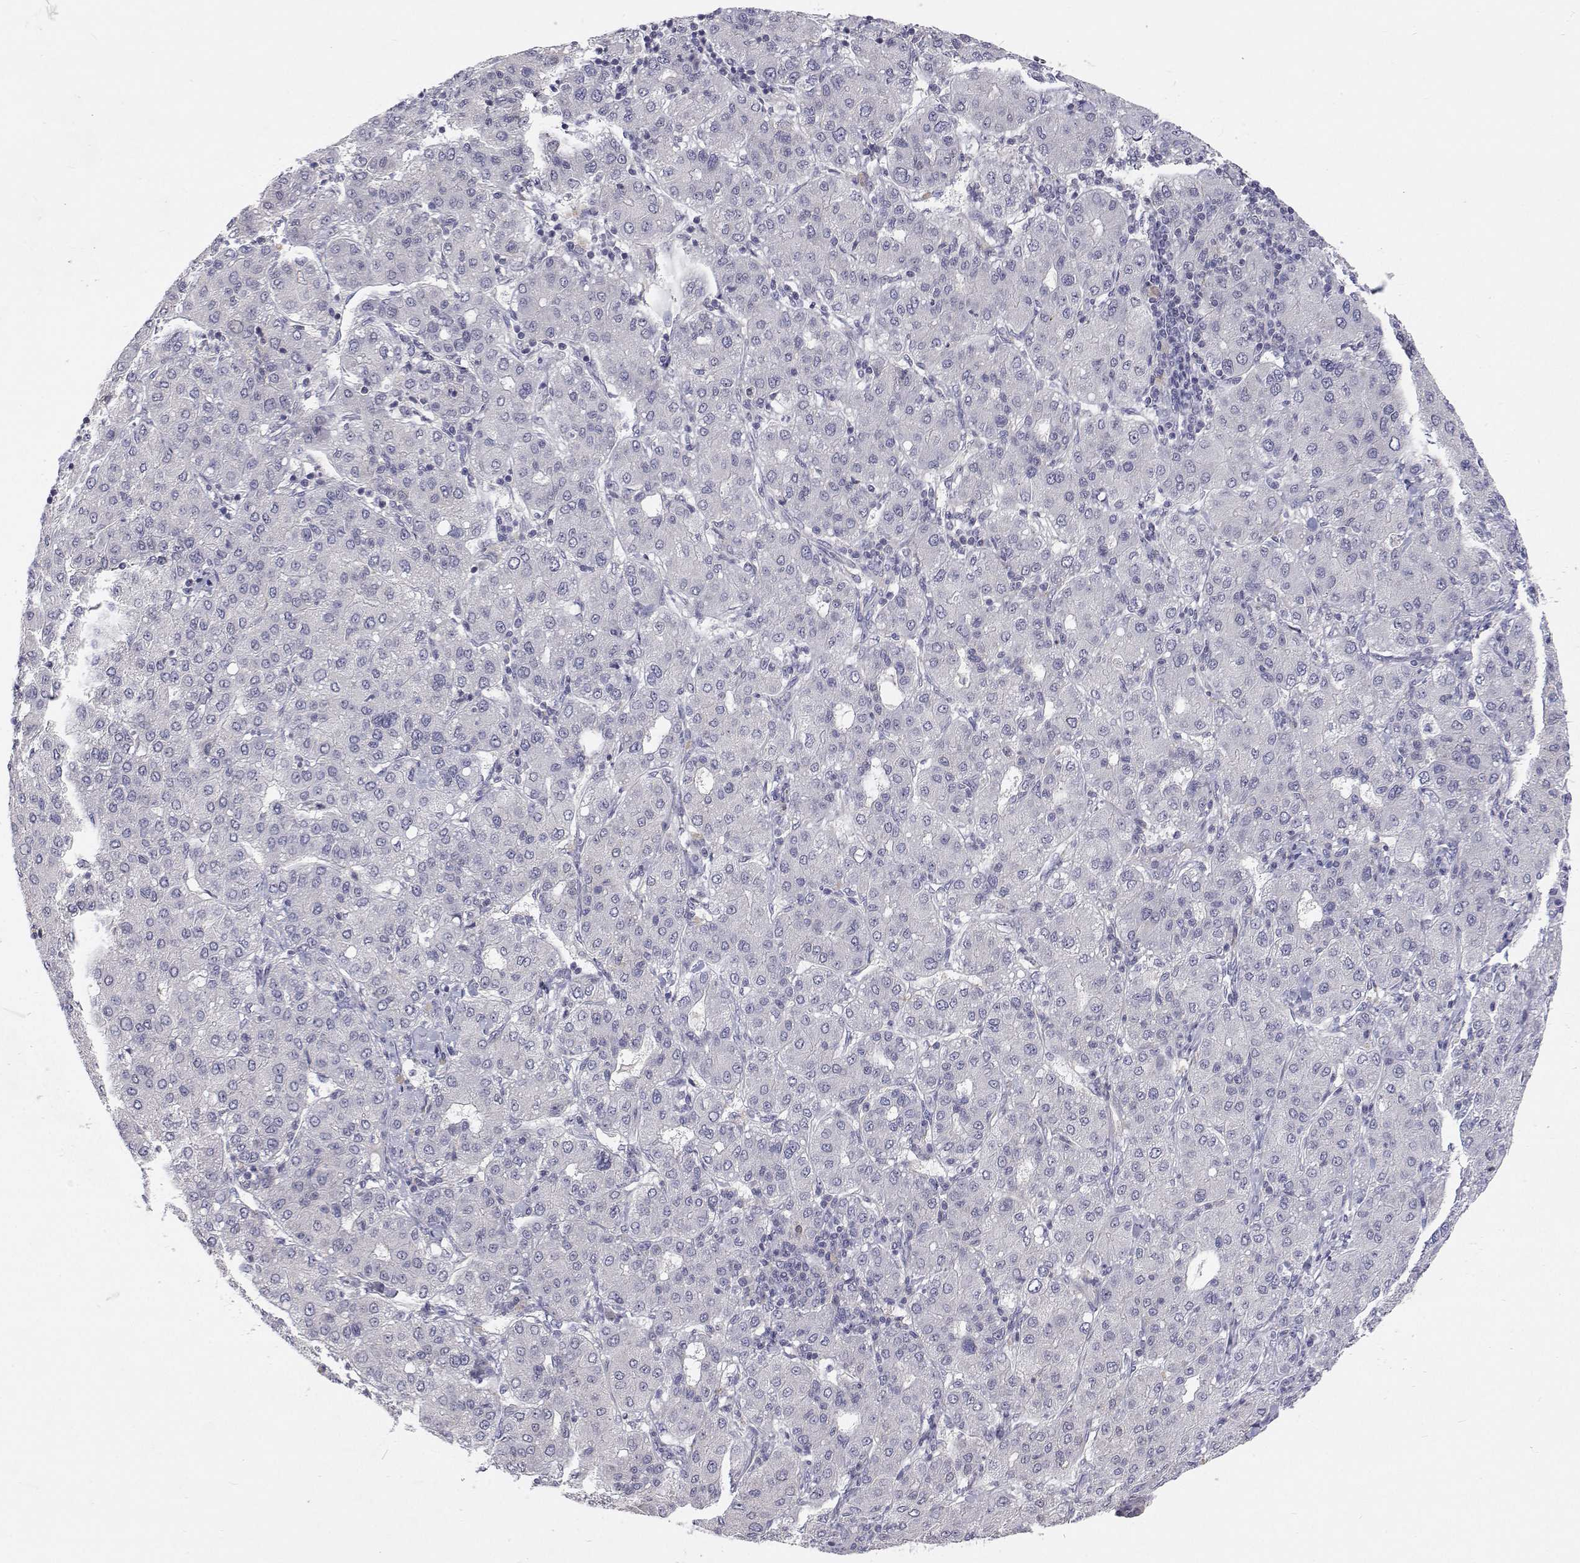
{"staining": {"intensity": "negative", "quantity": "none", "location": "none"}, "tissue": "liver cancer", "cell_type": "Tumor cells", "image_type": "cancer", "snomed": [{"axis": "morphology", "description": "Carcinoma, Hepatocellular, NOS"}, {"axis": "topography", "description": "Liver"}], "caption": "Liver cancer (hepatocellular carcinoma) was stained to show a protein in brown. There is no significant expression in tumor cells.", "gene": "MYPN", "patient": {"sex": "male", "age": 65}}